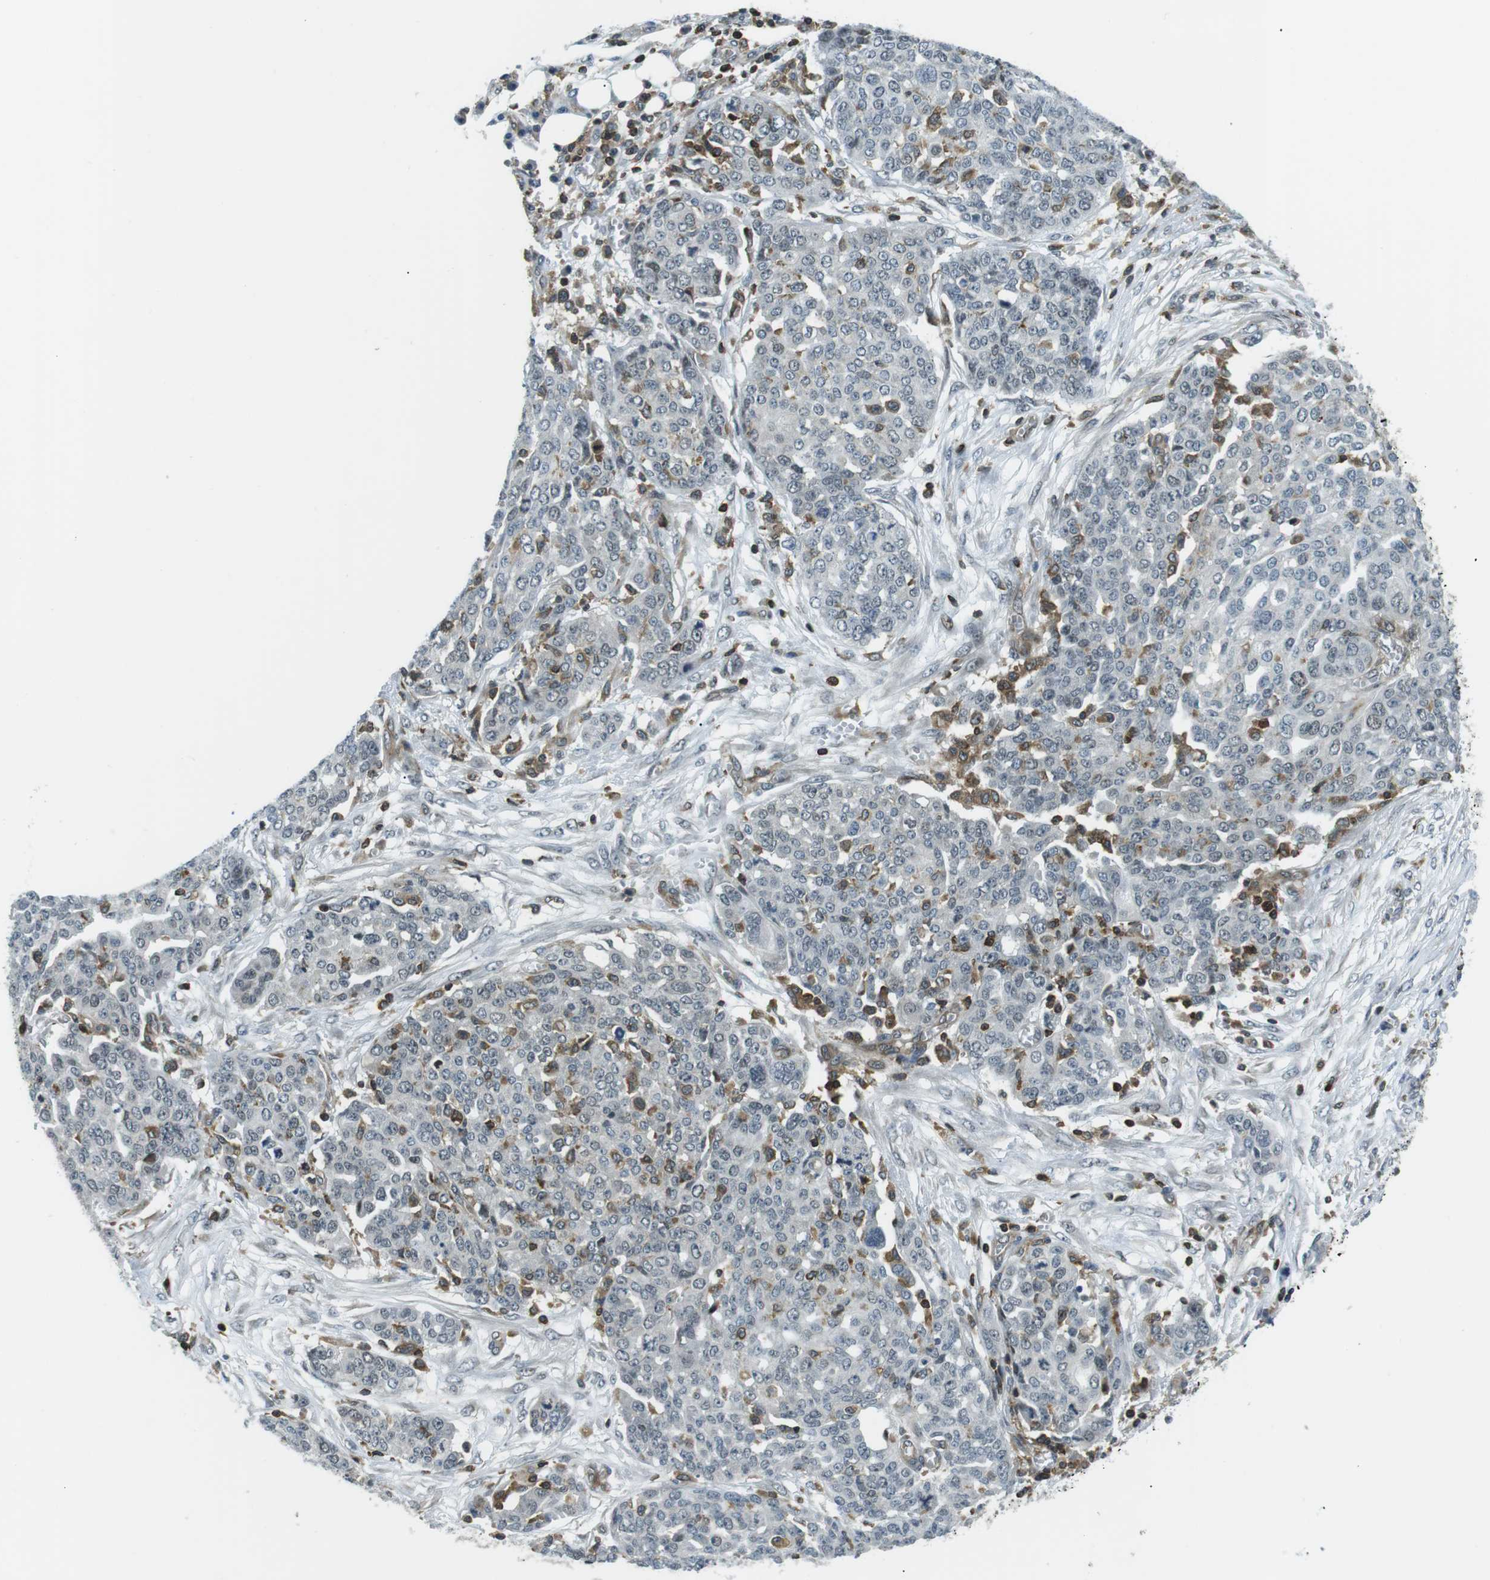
{"staining": {"intensity": "negative", "quantity": "none", "location": "none"}, "tissue": "ovarian cancer", "cell_type": "Tumor cells", "image_type": "cancer", "snomed": [{"axis": "morphology", "description": "Cystadenocarcinoma, serous, NOS"}, {"axis": "topography", "description": "Soft tissue"}, {"axis": "topography", "description": "Ovary"}], "caption": "A photomicrograph of human ovarian serous cystadenocarcinoma is negative for staining in tumor cells.", "gene": "STK10", "patient": {"sex": "female", "age": 57}}